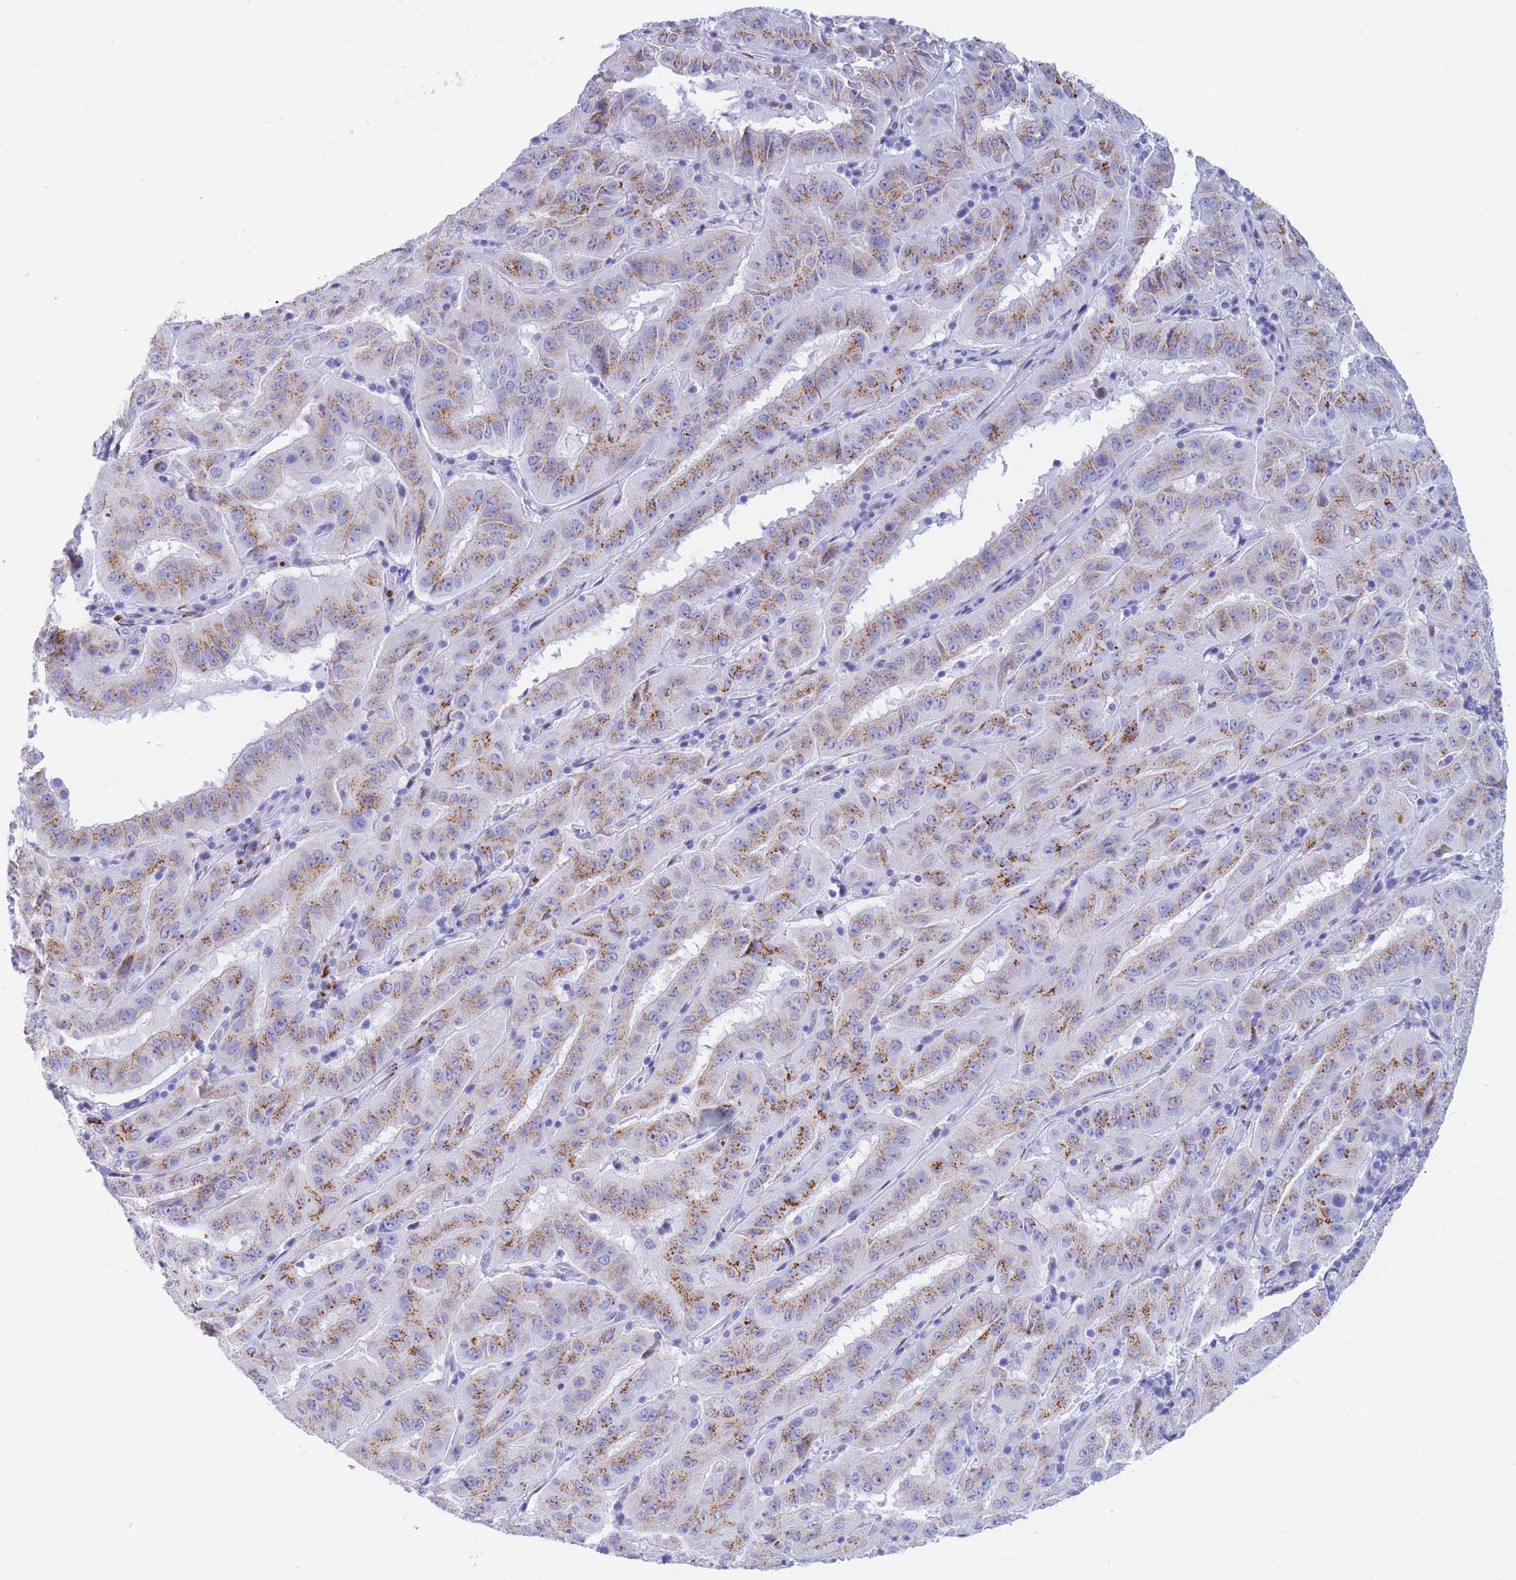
{"staining": {"intensity": "moderate", "quantity": ">75%", "location": "cytoplasmic/membranous"}, "tissue": "pancreatic cancer", "cell_type": "Tumor cells", "image_type": "cancer", "snomed": [{"axis": "morphology", "description": "Adenocarcinoma, NOS"}, {"axis": "topography", "description": "Pancreas"}], "caption": "Protein expression analysis of pancreatic cancer (adenocarcinoma) shows moderate cytoplasmic/membranous positivity in about >75% of tumor cells.", "gene": "FAM3C", "patient": {"sex": "male", "age": 63}}